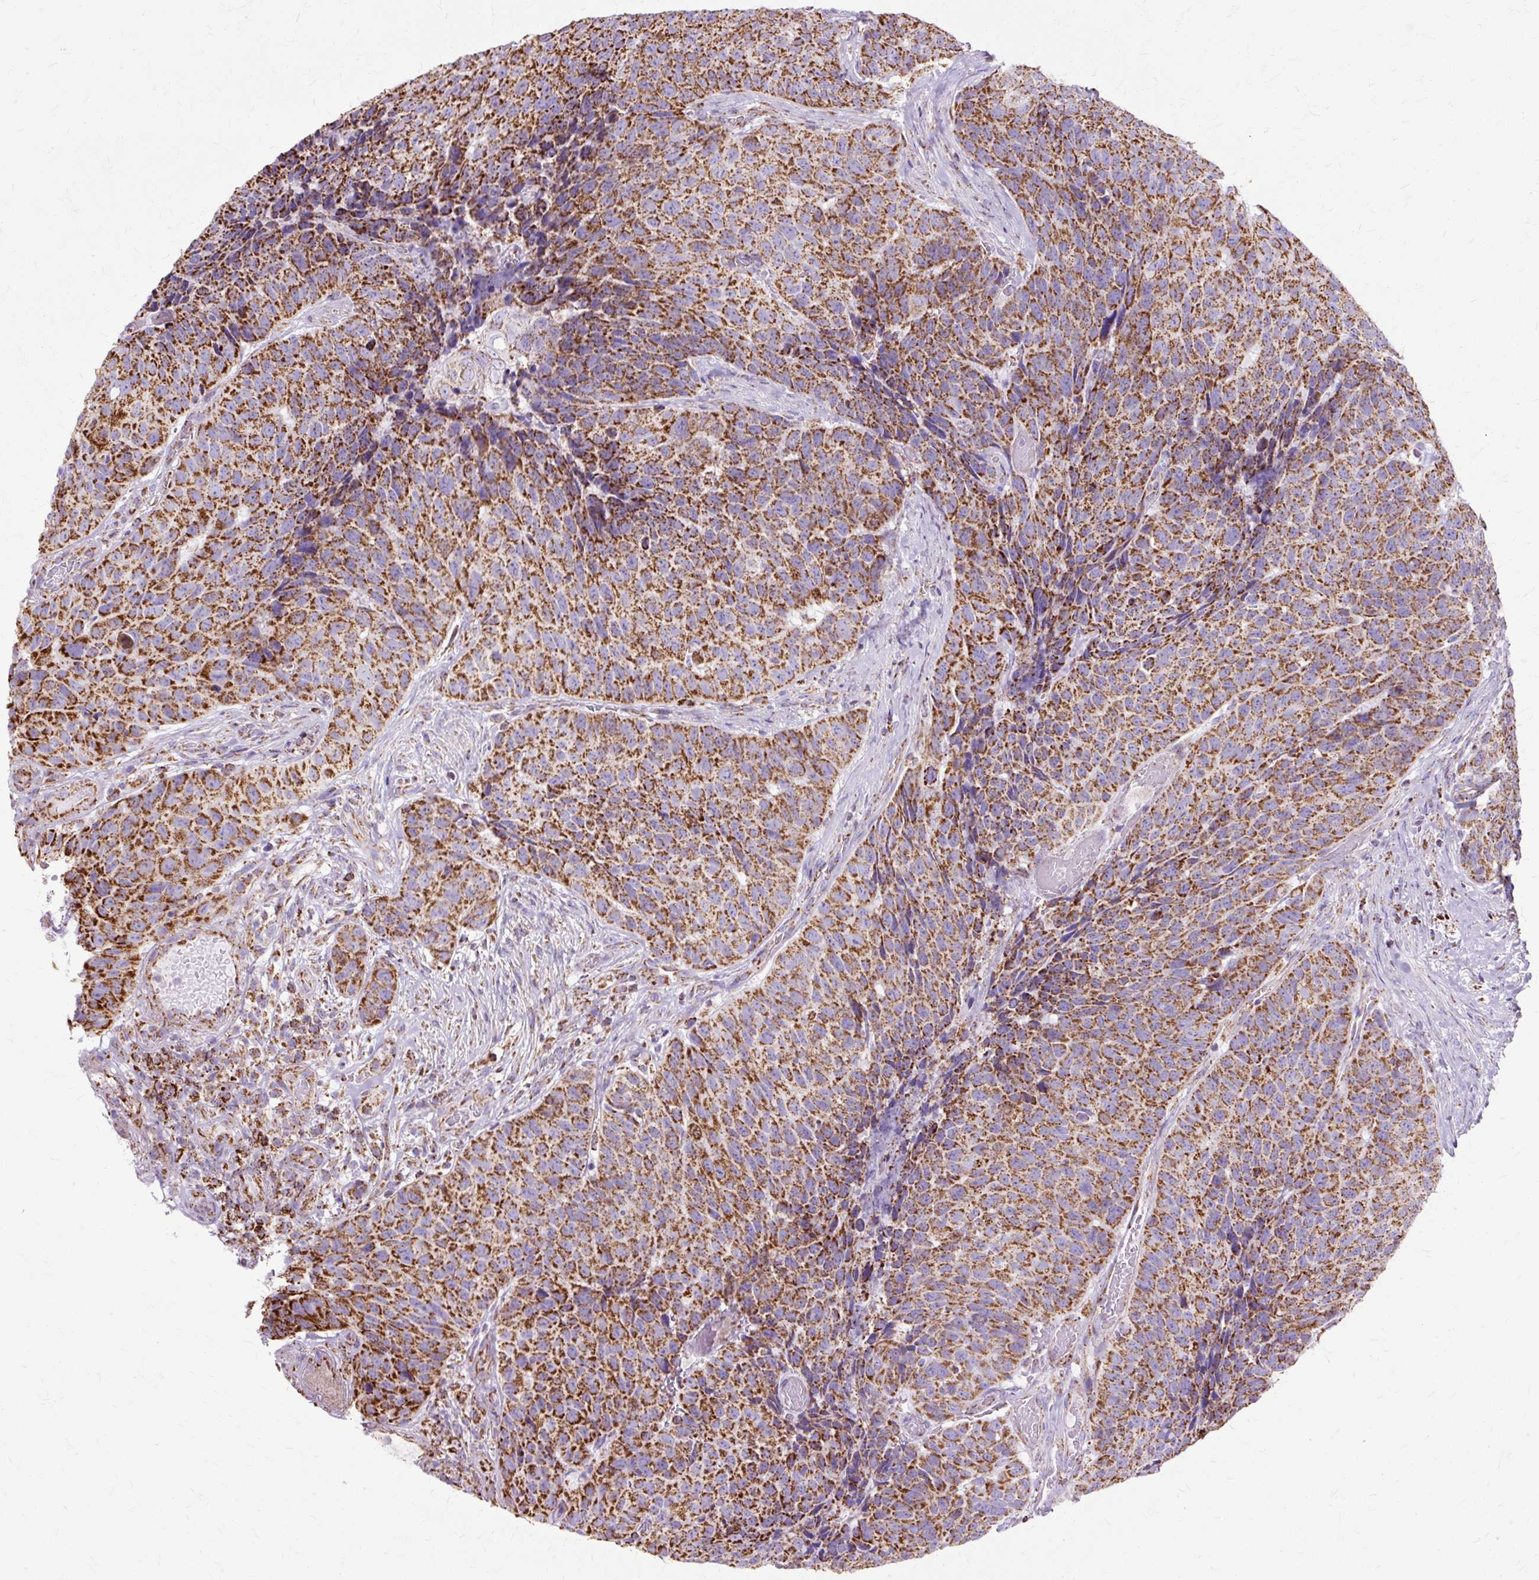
{"staining": {"intensity": "strong", "quantity": ">75%", "location": "cytoplasmic/membranous"}, "tissue": "head and neck cancer", "cell_type": "Tumor cells", "image_type": "cancer", "snomed": [{"axis": "morphology", "description": "Squamous cell carcinoma, NOS"}, {"axis": "topography", "description": "Head-Neck"}], "caption": "Immunohistochemical staining of head and neck cancer reveals high levels of strong cytoplasmic/membranous staining in about >75% of tumor cells.", "gene": "DLAT", "patient": {"sex": "male", "age": 66}}